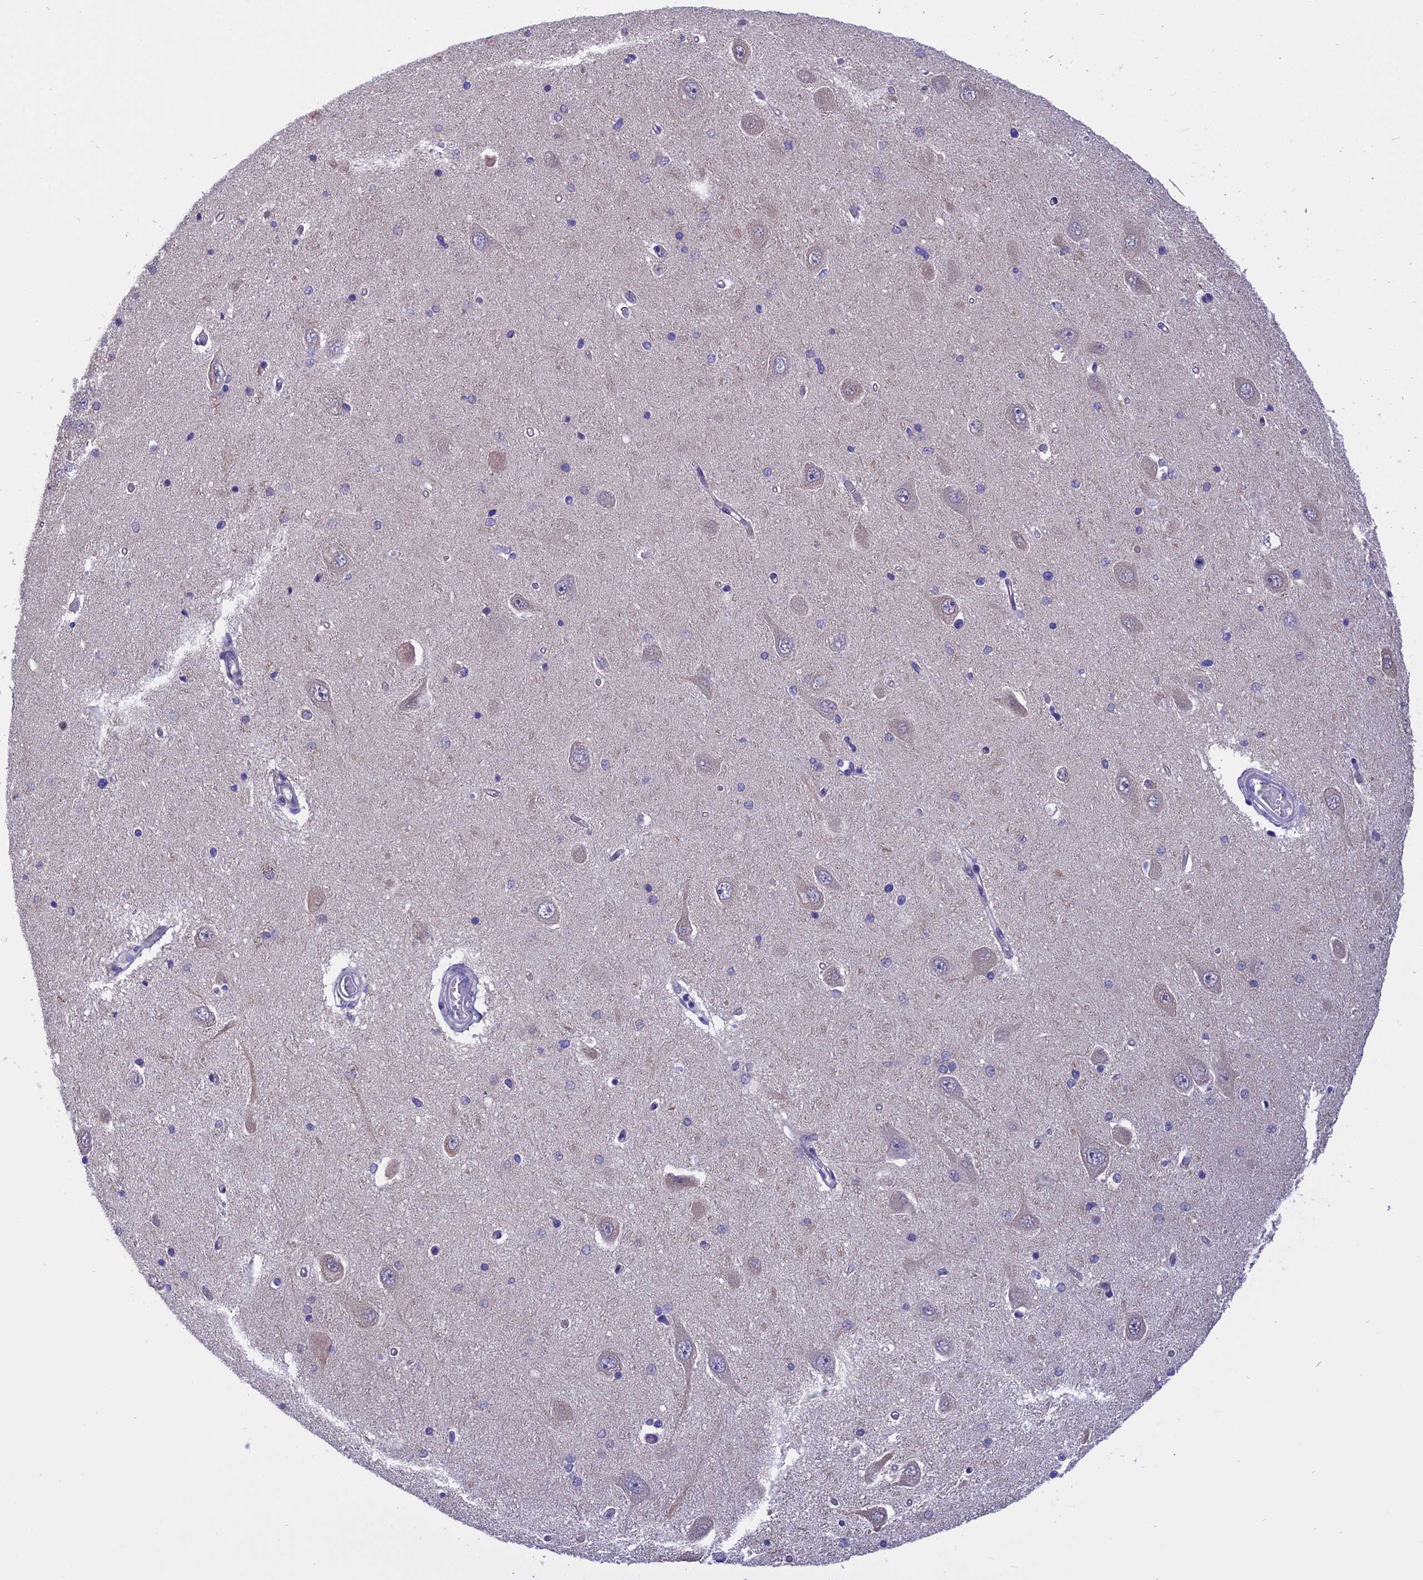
{"staining": {"intensity": "negative", "quantity": "none", "location": "none"}, "tissue": "hippocampus", "cell_type": "Glial cells", "image_type": "normal", "snomed": [{"axis": "morphology", "description": "Normal tissue, NOS"}, {"axis": "topography", "description": "Hippocampus"}], "caption": "Glial cells show no significant protein staining in normal hippocampus.", "gene": "STUB1", "patient": {"sex": "male", "age": 45}}